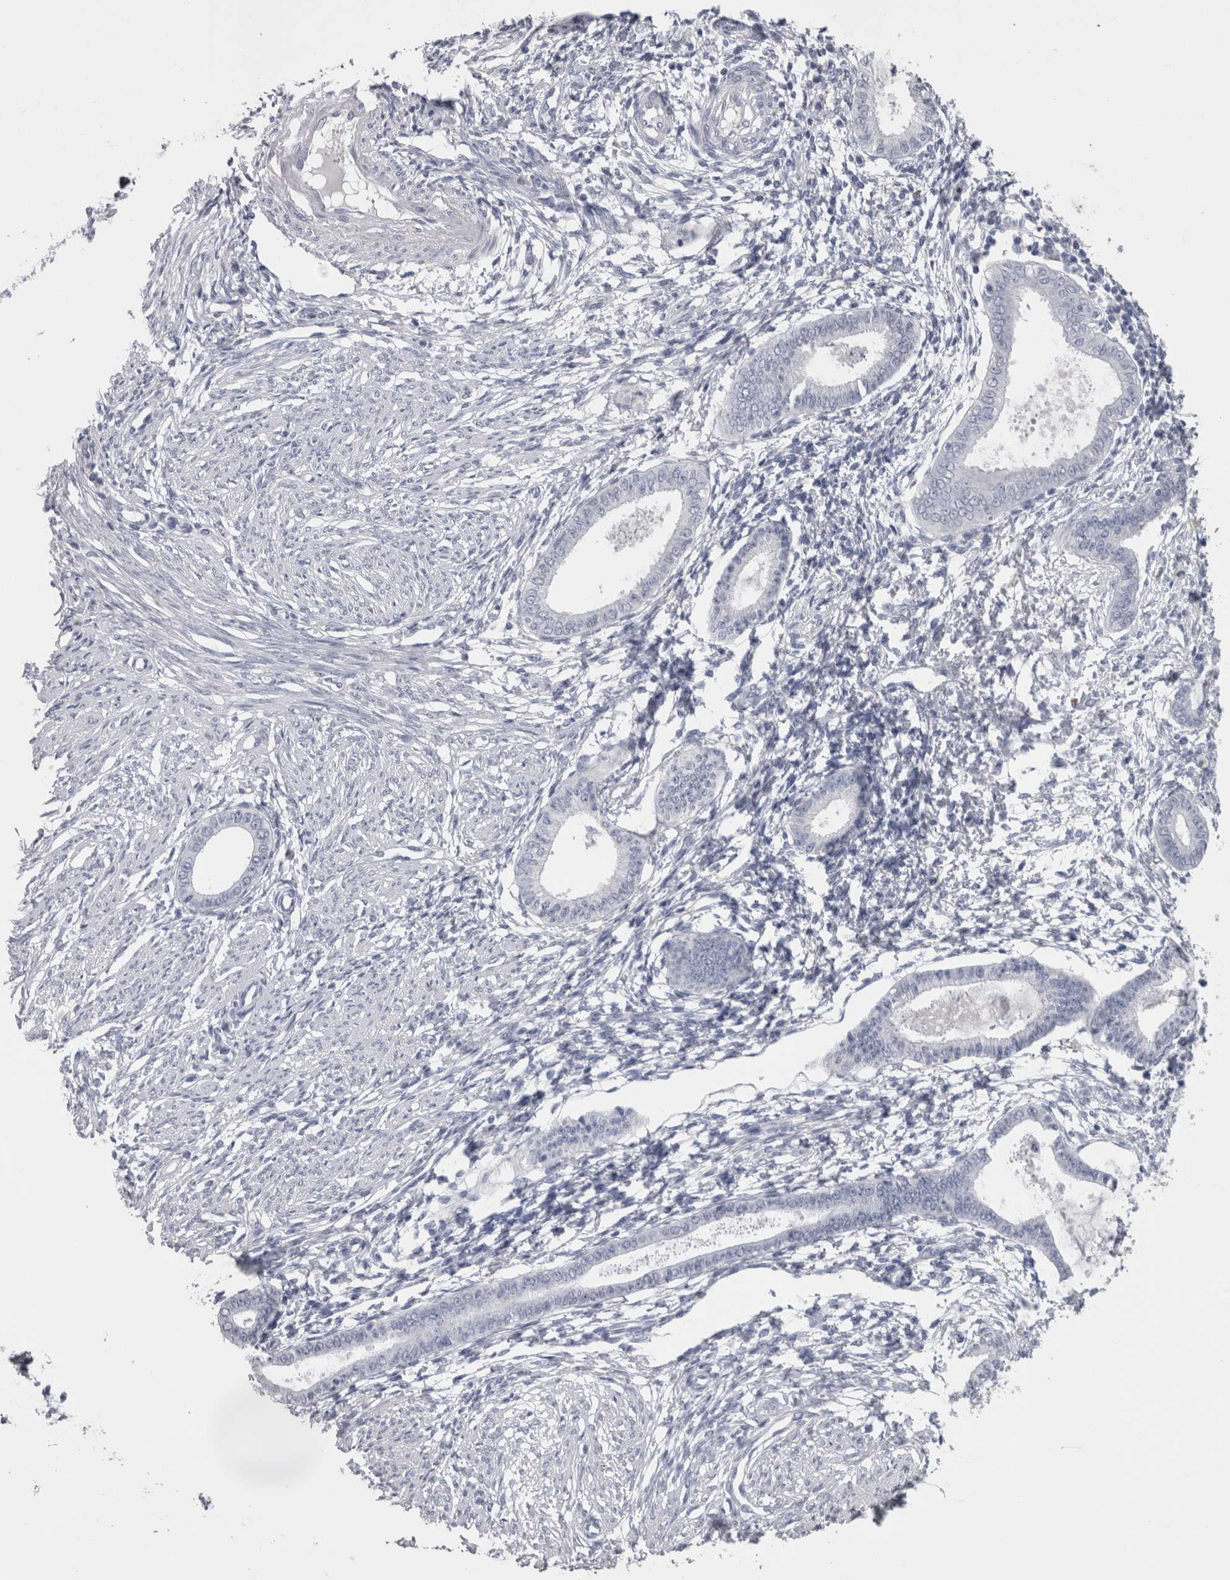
{"staining": {"intensity": "negative", "quantity": "none", "location": "none"}, "tissue": "endometrium", "cell_type": "Cells in endometrial stroma", "image_type": "normal", "snomed": [{"axis": "morphology", "description": "Normal tissue, NOS"}, {"axis": "topography", "description": "Endometrium"}], "caption": "This is a image of immunohistochemistry staining of normal endometrium, which shows no staining in cells in endometrial stroma.", "gene": "PAX5", "patient": {"sex": "female", "age": 56}}